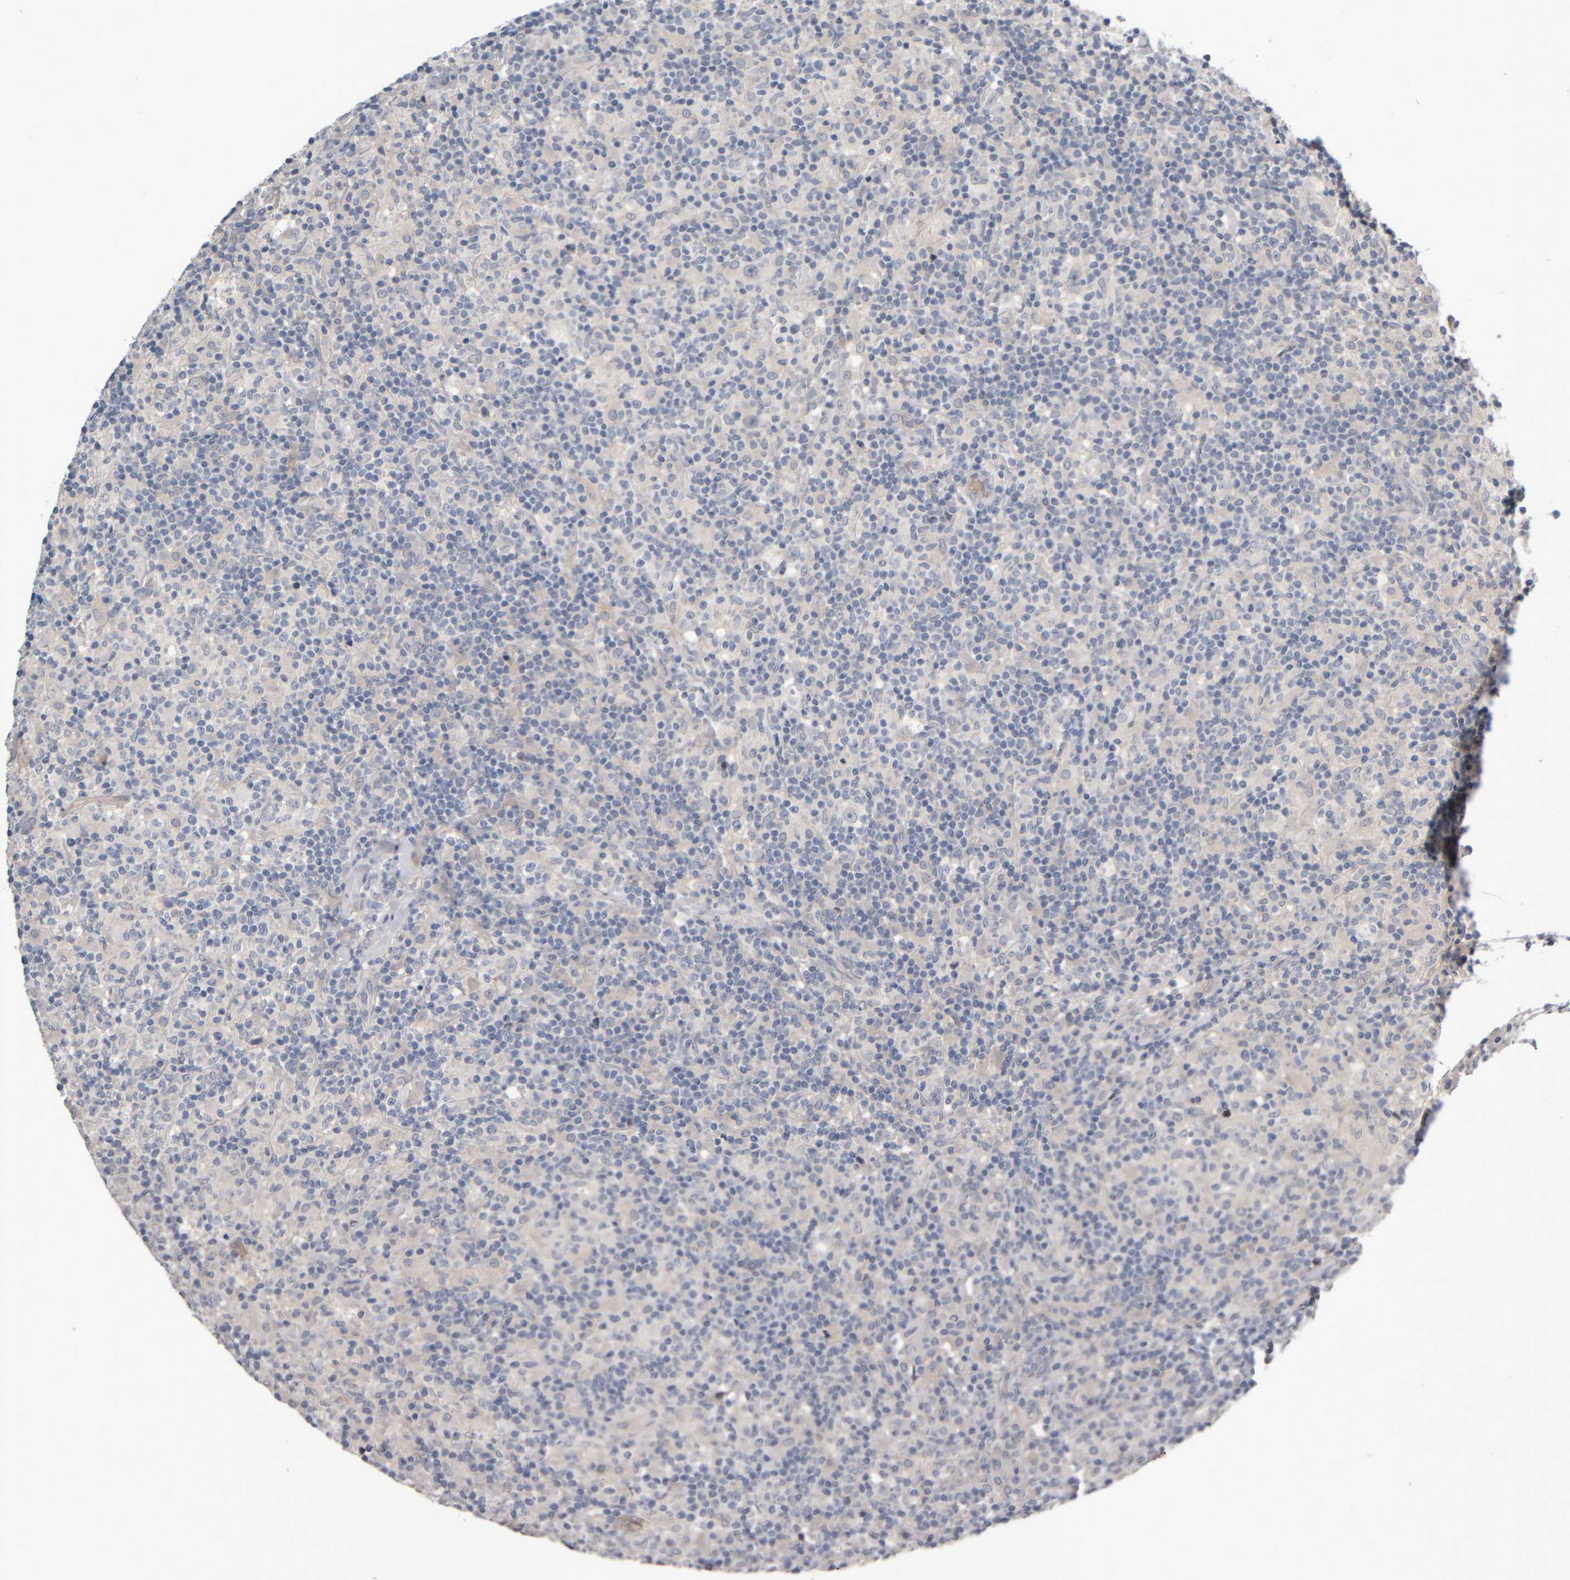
{"staining": {"intensity": "negative", "quantity": "none", "location": "none"}, "tissue": "lymphoma", "cell_type": "Tumor cells", "image_type": "cancer", "snomed": [{"axis": "morphology", "description": "Hodgkin's disease, NOS"}, {"axis": "topography", "description": "Lymph node"}], "caption": "An image of Hodgkin's disease stained for a protein reveals no brown staining in tumor cells.", "gene": "COL14A1", "patient": {"sex": "male", "age": 70}}